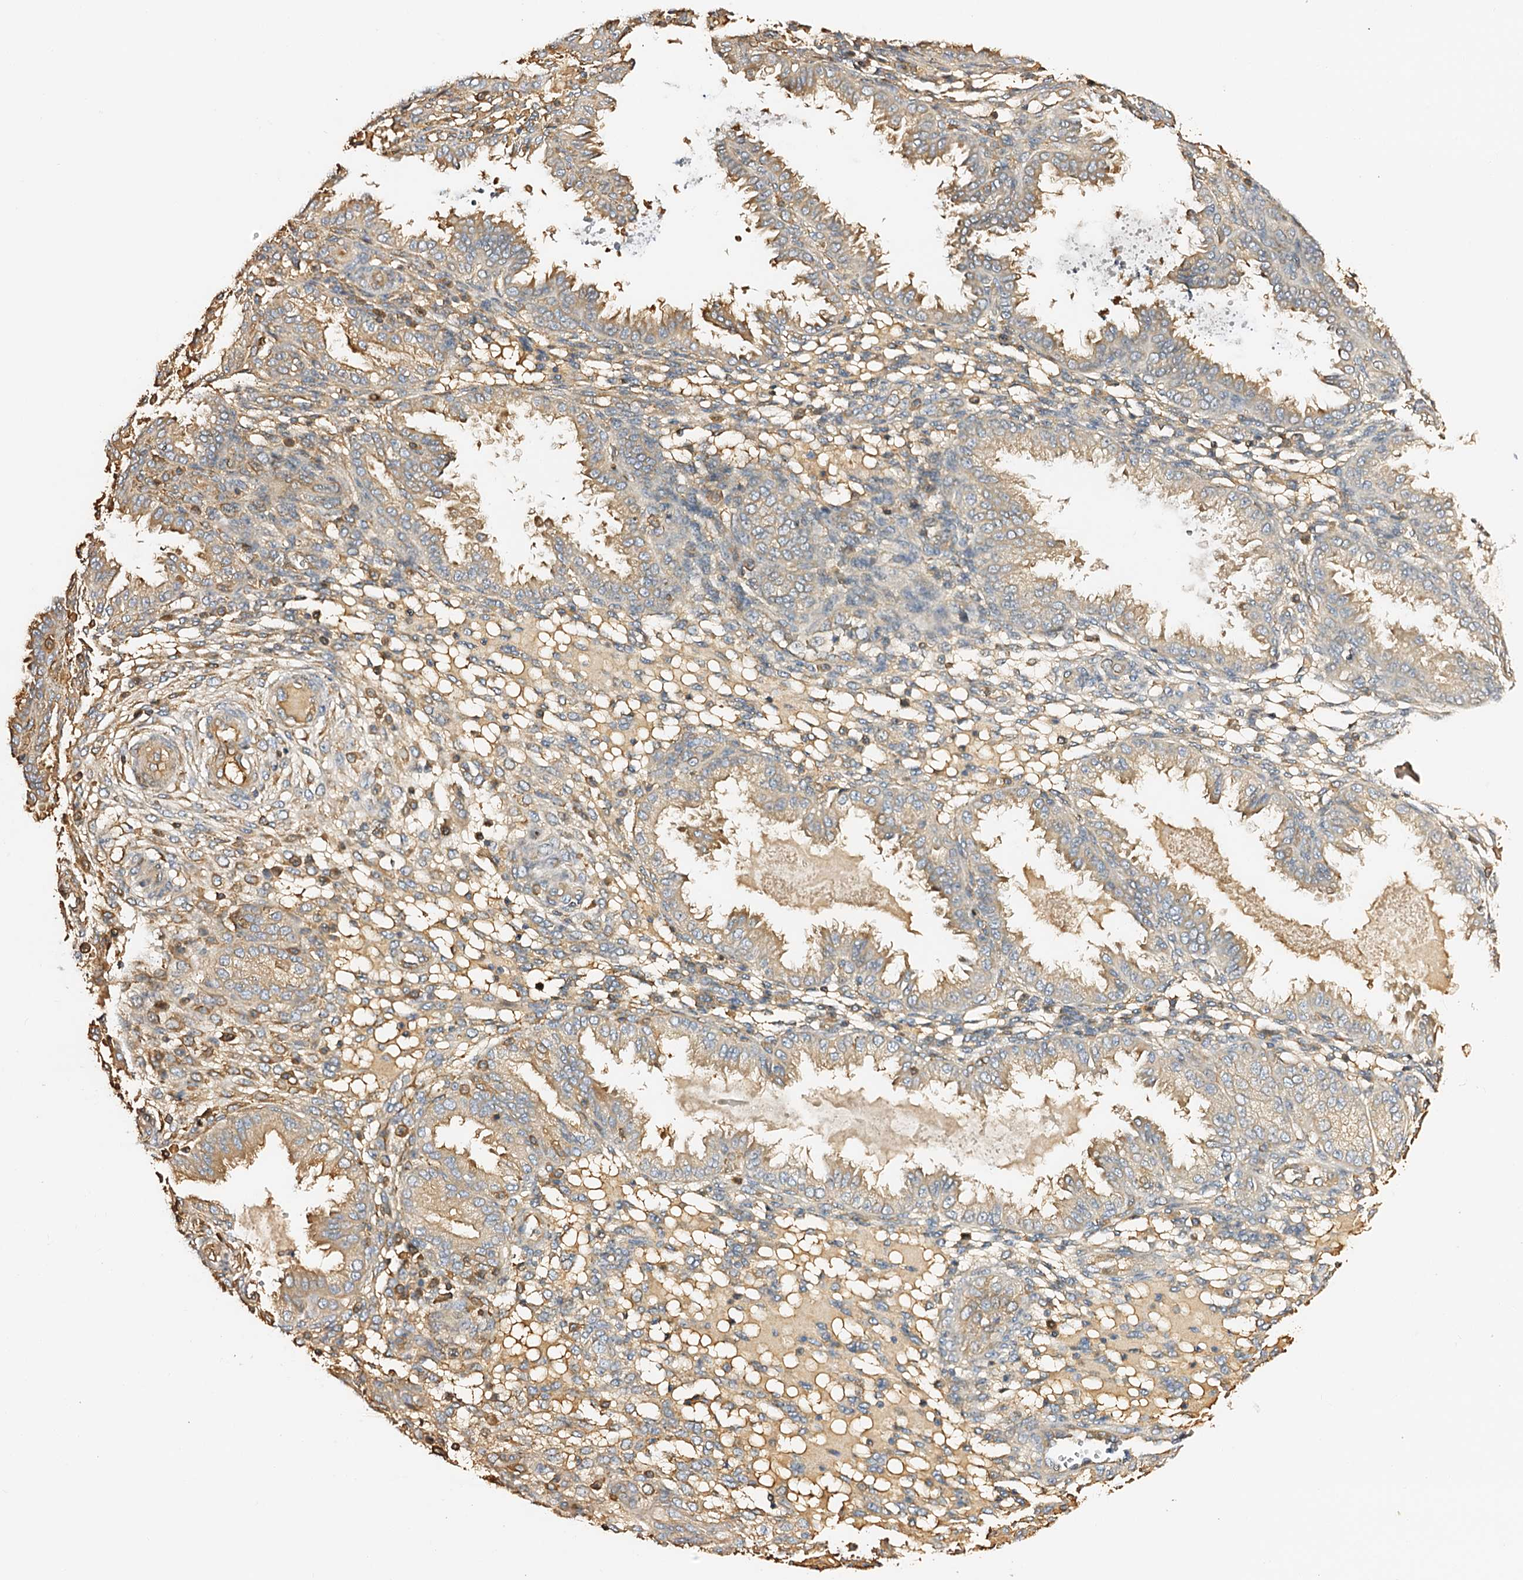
{"staining": {"intensity": "moderate", "quantity": "<25%", "location": "cytoplasmic/membranous"}, "tissue": "endometrium", "cell_type": "Cells in endometrial stroma", "image_type": "normal", "snomed": [{"axis": "morphology", "description": "Normal tissue, NOS"}, {"axis": "topography", "description": "Endometrium"}], "caption": "Human endometrium stained for a protein (brown) reveals moderate cytoplasmic/membranous positive positivity in approximately <25% of cells in endometrial stroma.", "gene": "CSKMT", "patient": {"sex": "female", "age": 33}}